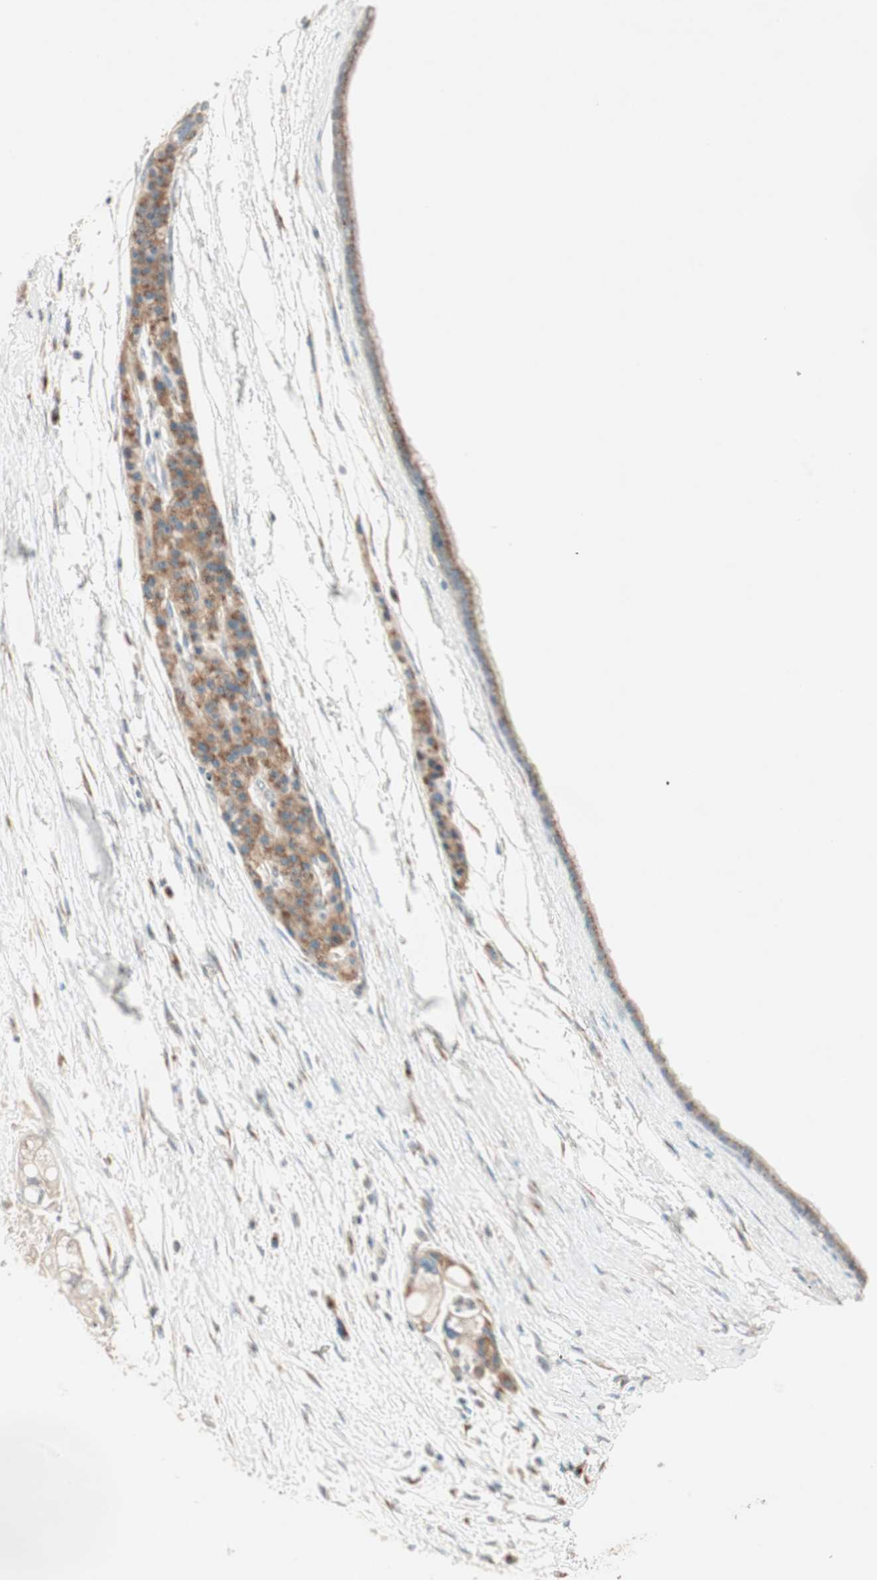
{"staining": {"intensity": "moderate", "quantity": "25%-75%", "location": "cytoplasmic/membranous"}, "tissue": "pancreatic cancer", "cell_type": "Tumor cells", "image_type": "cancer", "snomed": [{"axis": "morphology", "description": "Adenocarcinoma, NOS"}, {"axis": "topography", "description": "Pancreas"}], "caption": "Adenocarcinoma (pancreatic) stained with immunohistochemistry (IHC) displays moderate cytoplasmic/membranous staining in approximately 25%-75% of tumor cells.", "gene": "SEC16A", "patient": {"sex": "female", "age": 77}}